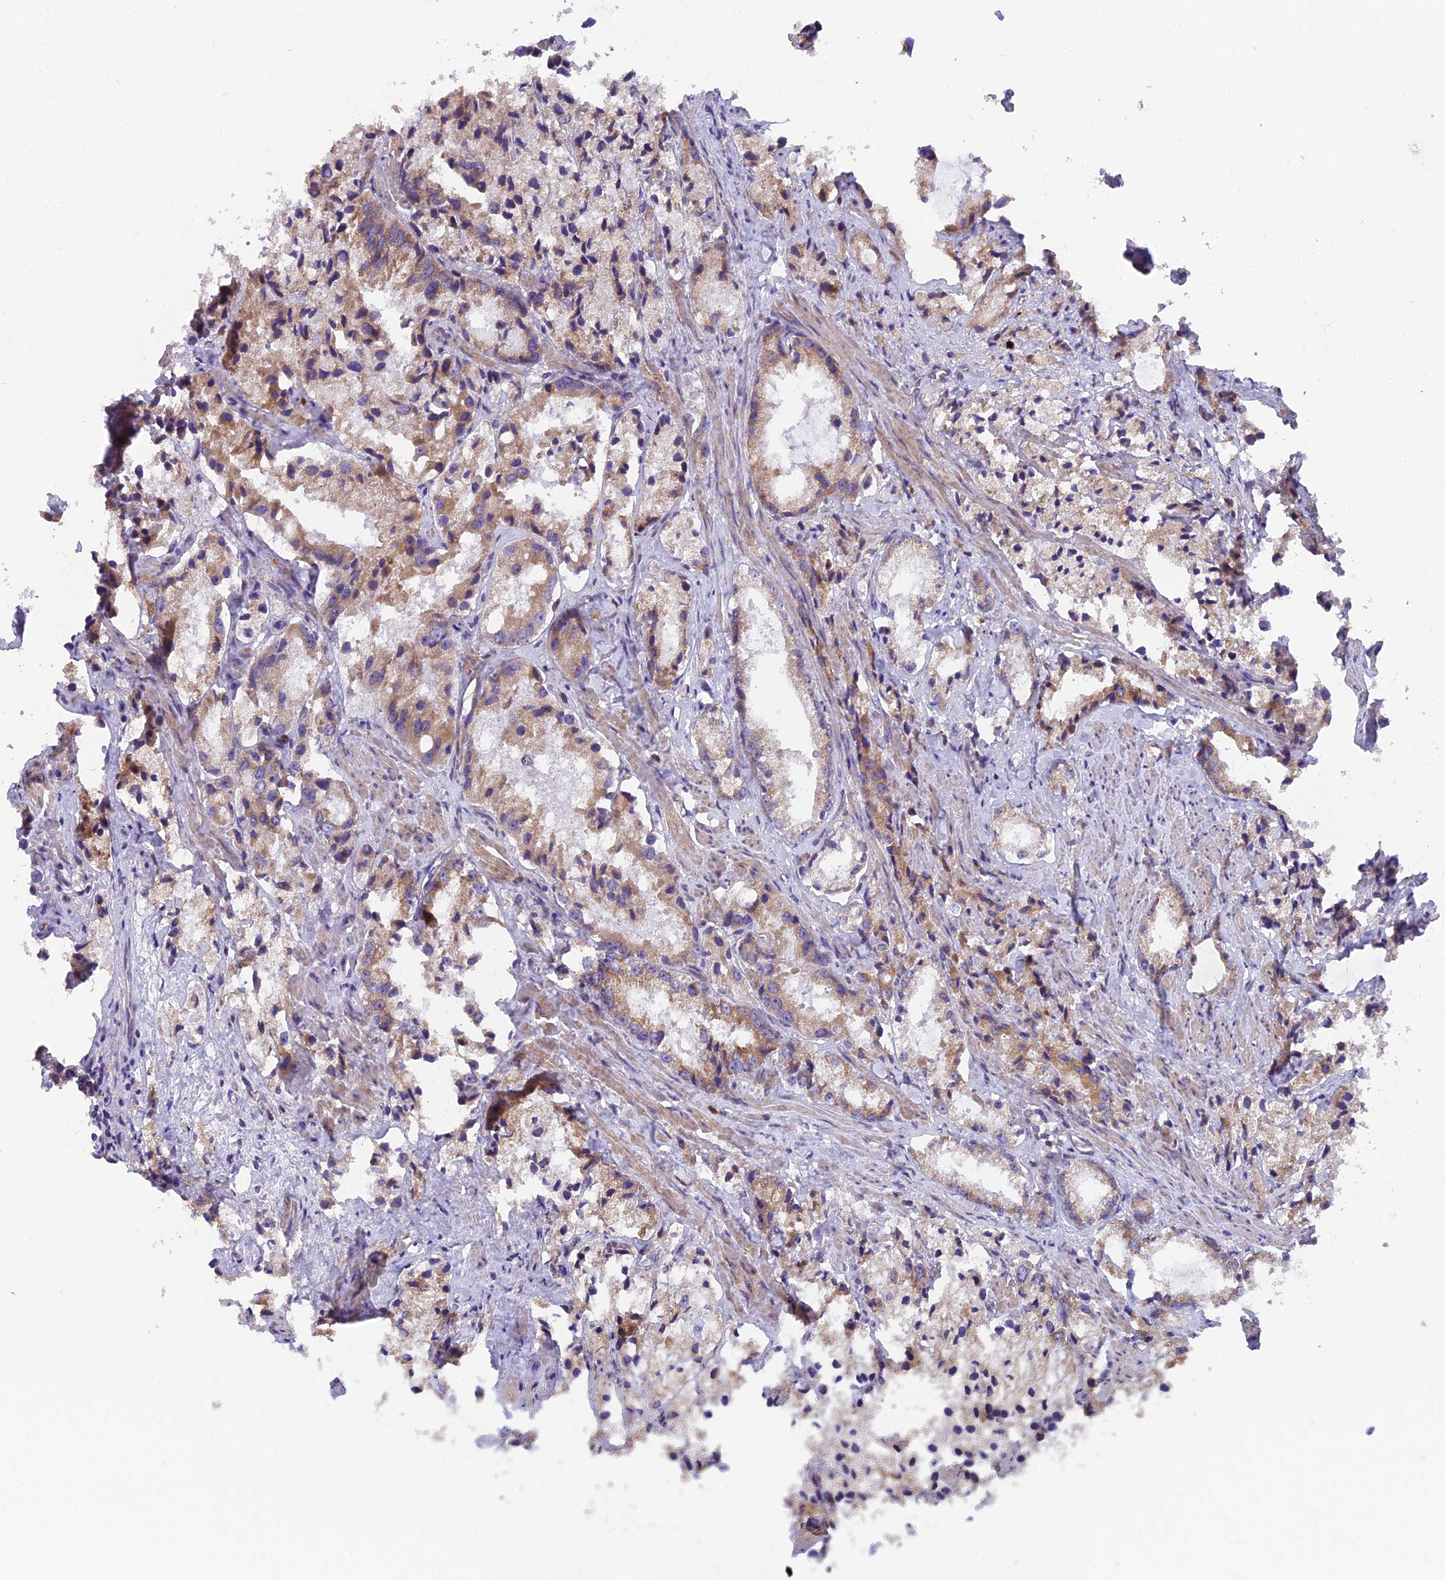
{"staining": {"intensity": "weak", "quantity": "25%-75%", "location": "cytoplasmic/membranous"}, "tissue": "prostate cancer", "cell_type": "Tumor cells", "image_type": "cancer", "snomed": [{"axis": "morphology", "description": "Adenocarcinoma, High grade"}, {"axis": "topography", "description": "Prostate"}], "caption": "Weak cytoplasmic/membranous protein expression is seen in about 25%-75% of tumor cells in adenocarcinoma (high-grade) (prostate). The staining was performed using DAB (3,3'-diaminobenzidine), with brown indicating positive protein expression. Nuclei are stained blue with hematoxylin.", "gene": "TBC1D20", "patient": {"sex": "male", "age": 66}}